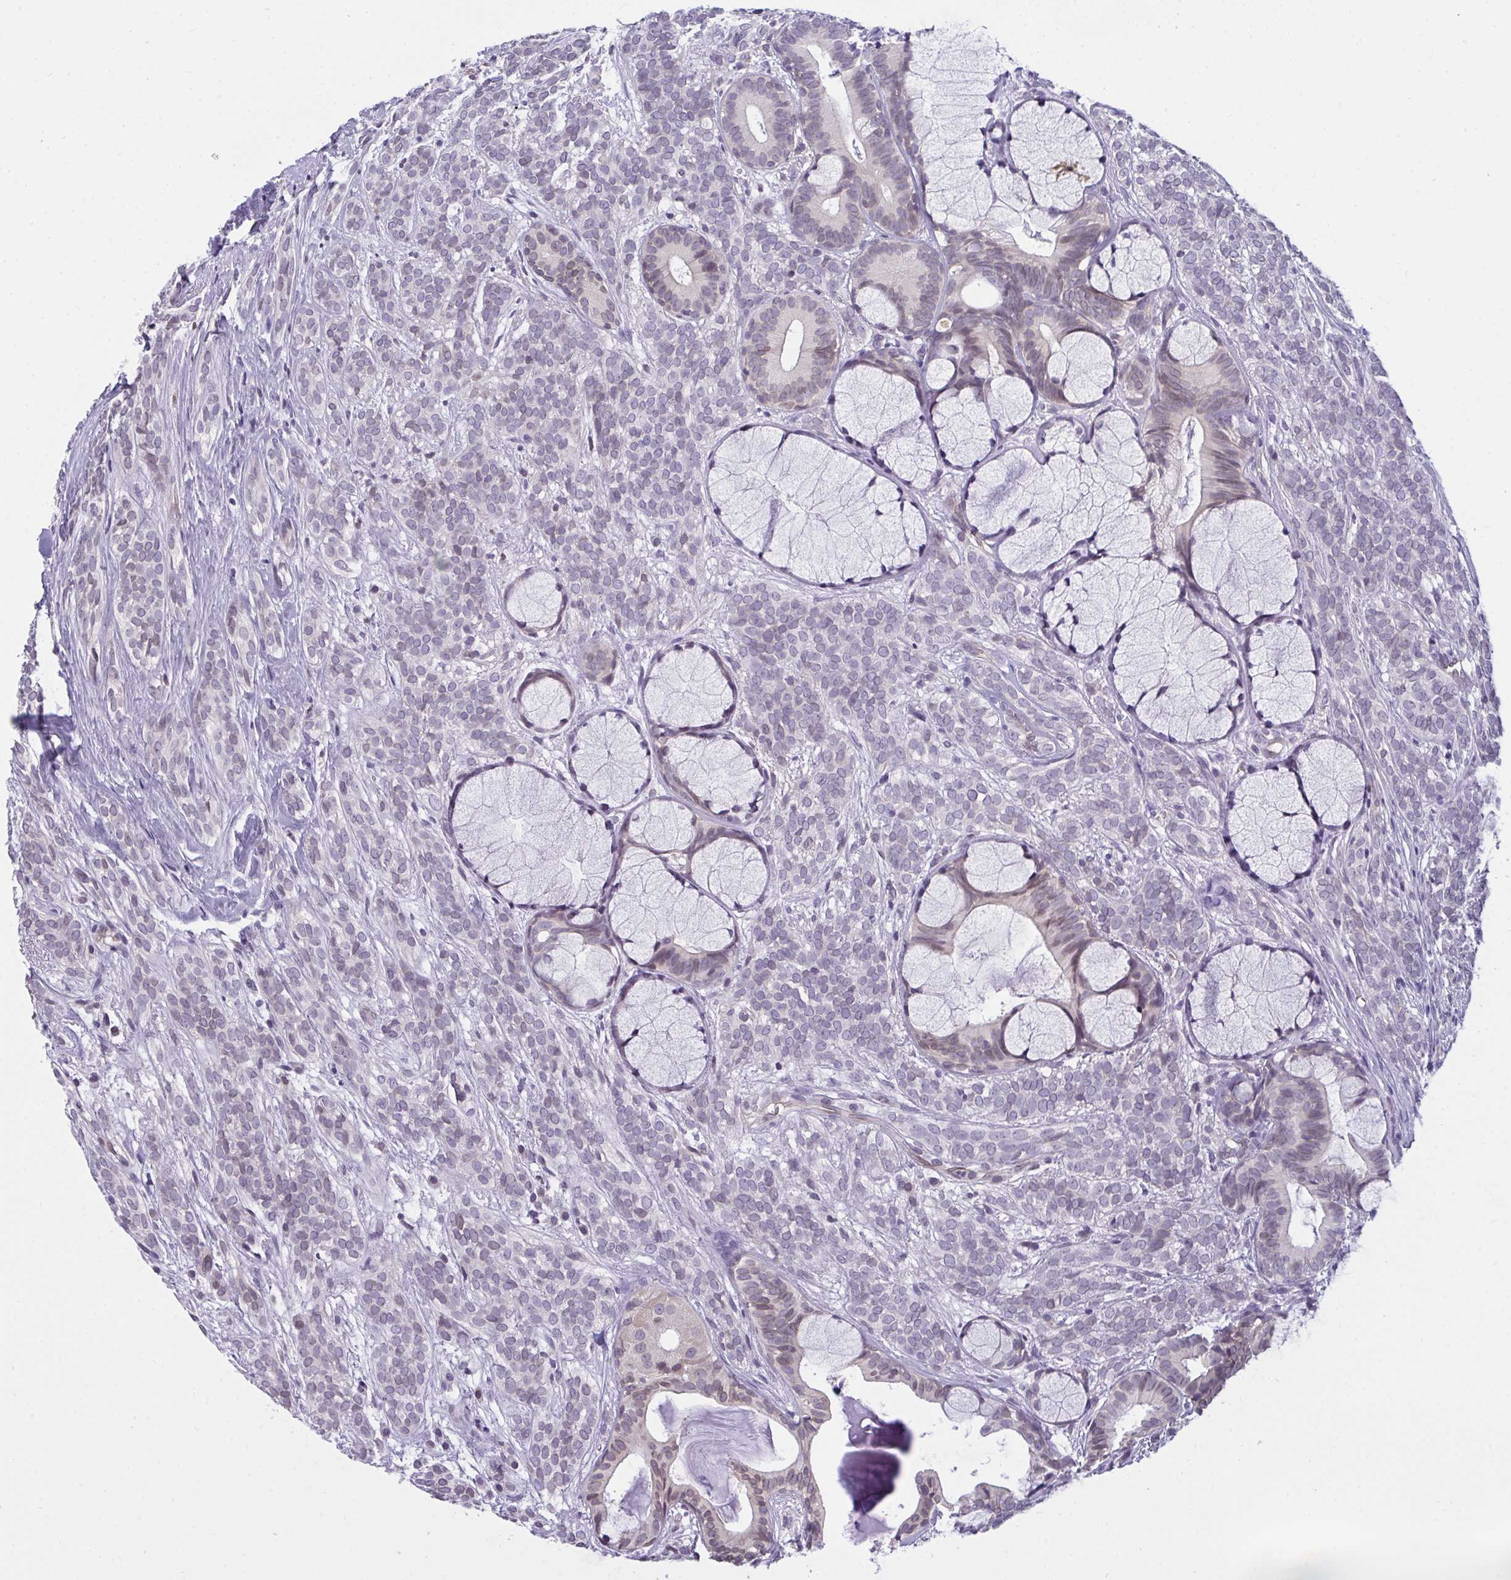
{"staining": {"intensity": "negative", "quantity": "none", "location": "none"}, "tissue": "head and neck cancer", "cell_type": "Tumor cells", "image_type": "cancer", "snomed": [{"axis": "morphology", "description": "Adenocarcinoma, NOS"}, {"axis": "topography", "description": "Head-Neck"}], "caption": "Immunohistochemical staining of head and neck cancer (adenocarcinoma) displays no significant staining in tumor cells.", "gene": "SEMA6B", "patient": {"sex": "female", "age": 57}}